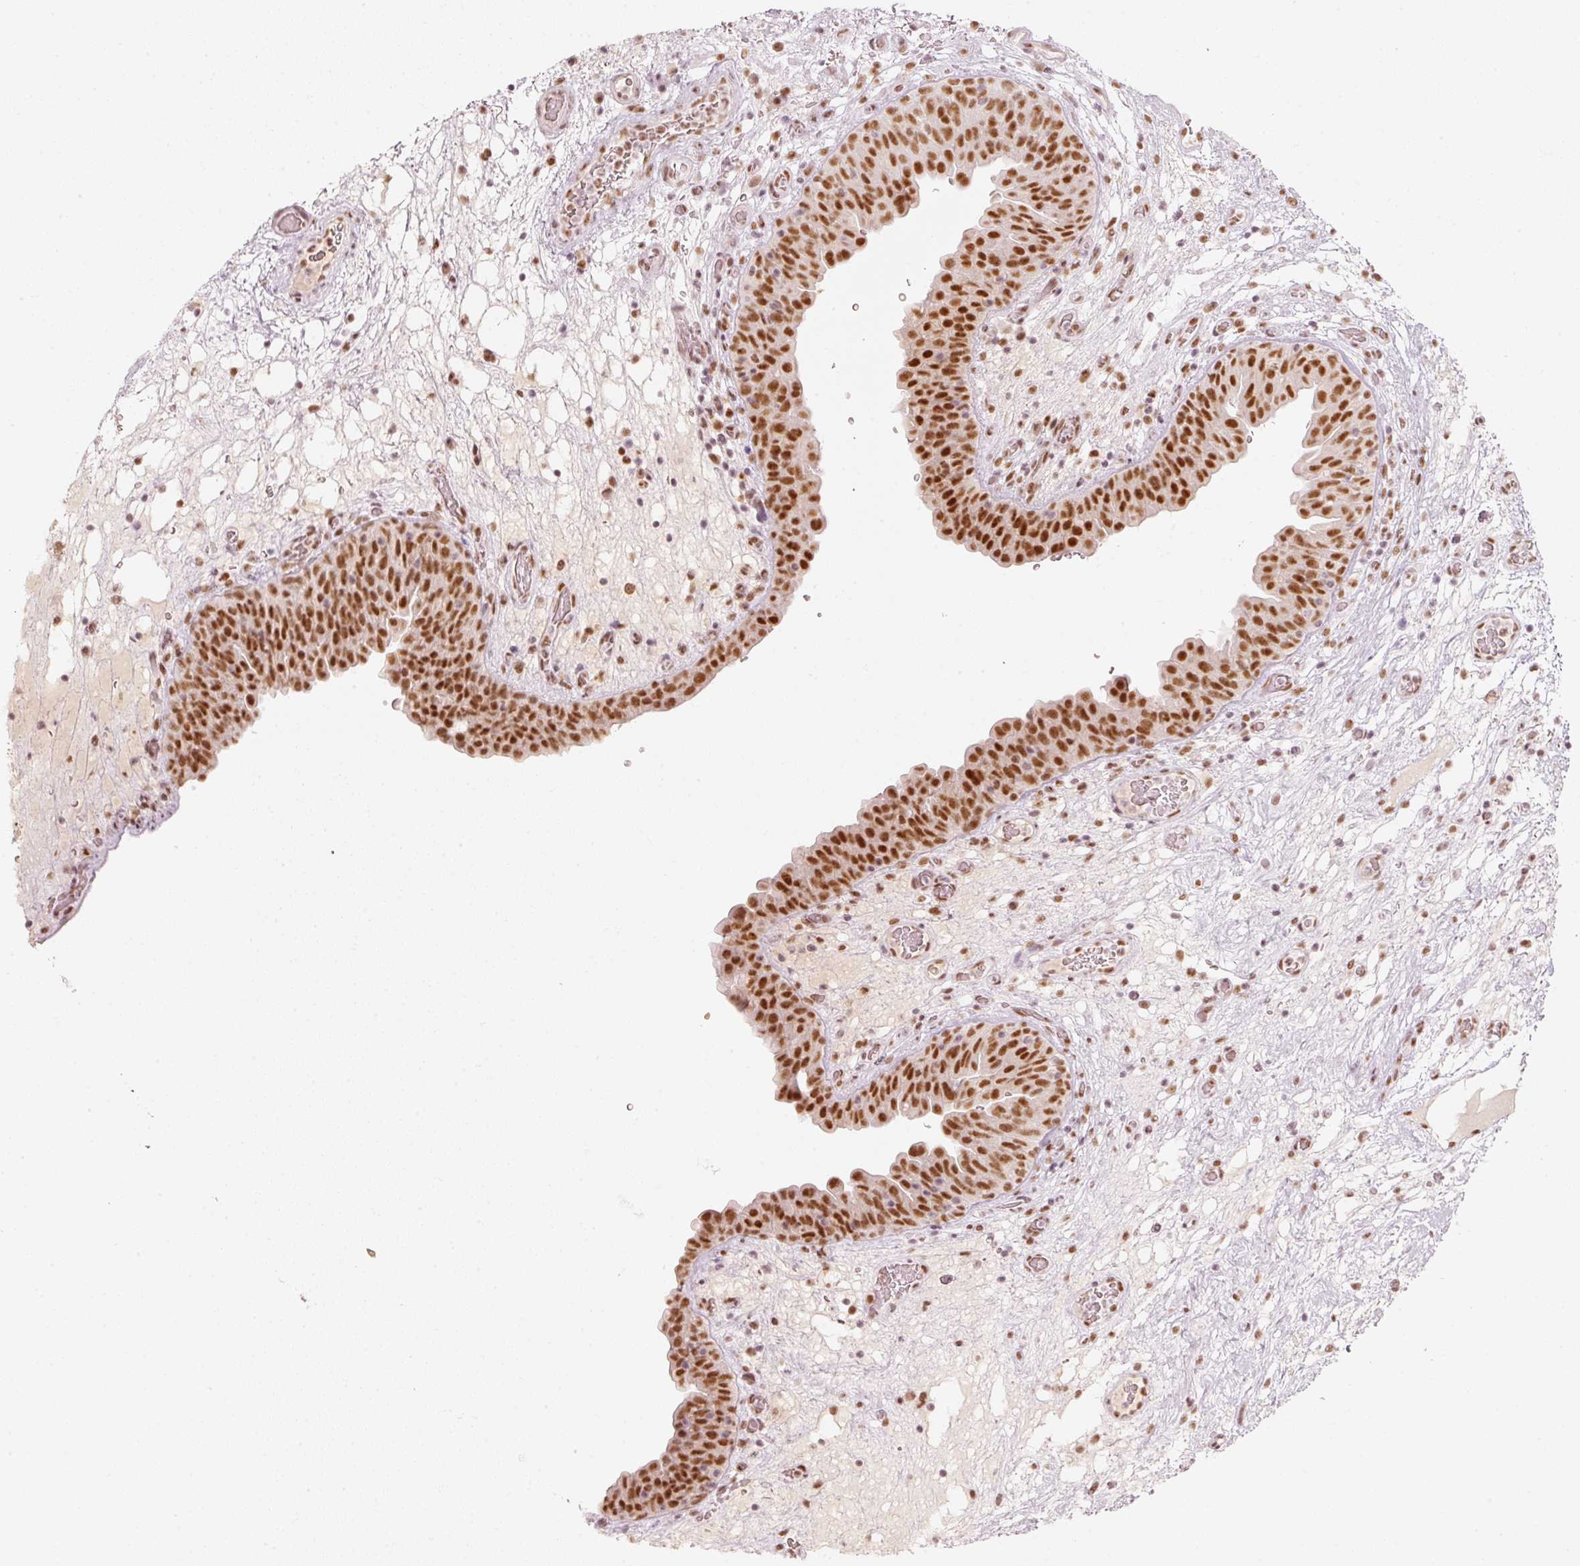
{"staining": {"intensity": "strong", "quantity": ">75%", "location": "nuclear"}, "tissue": "urinary bladder", "cell_type": "Urothelial cells", "image_type": "normal", "snomed": [{"axis": "morphology", "description": "Normal tissue, NOS"}, {"axis": "topography", "description": "Urinary bladder"}], "caption": "IHC photomicrograph of unremarkable urinary bladder stained for a protein (brown), which exhibits high levels of strong nuclear positivity in about >75% of urothelial cells.", "gene": "PPP1R10", "patient": {"sex": "male", "age": 71}}